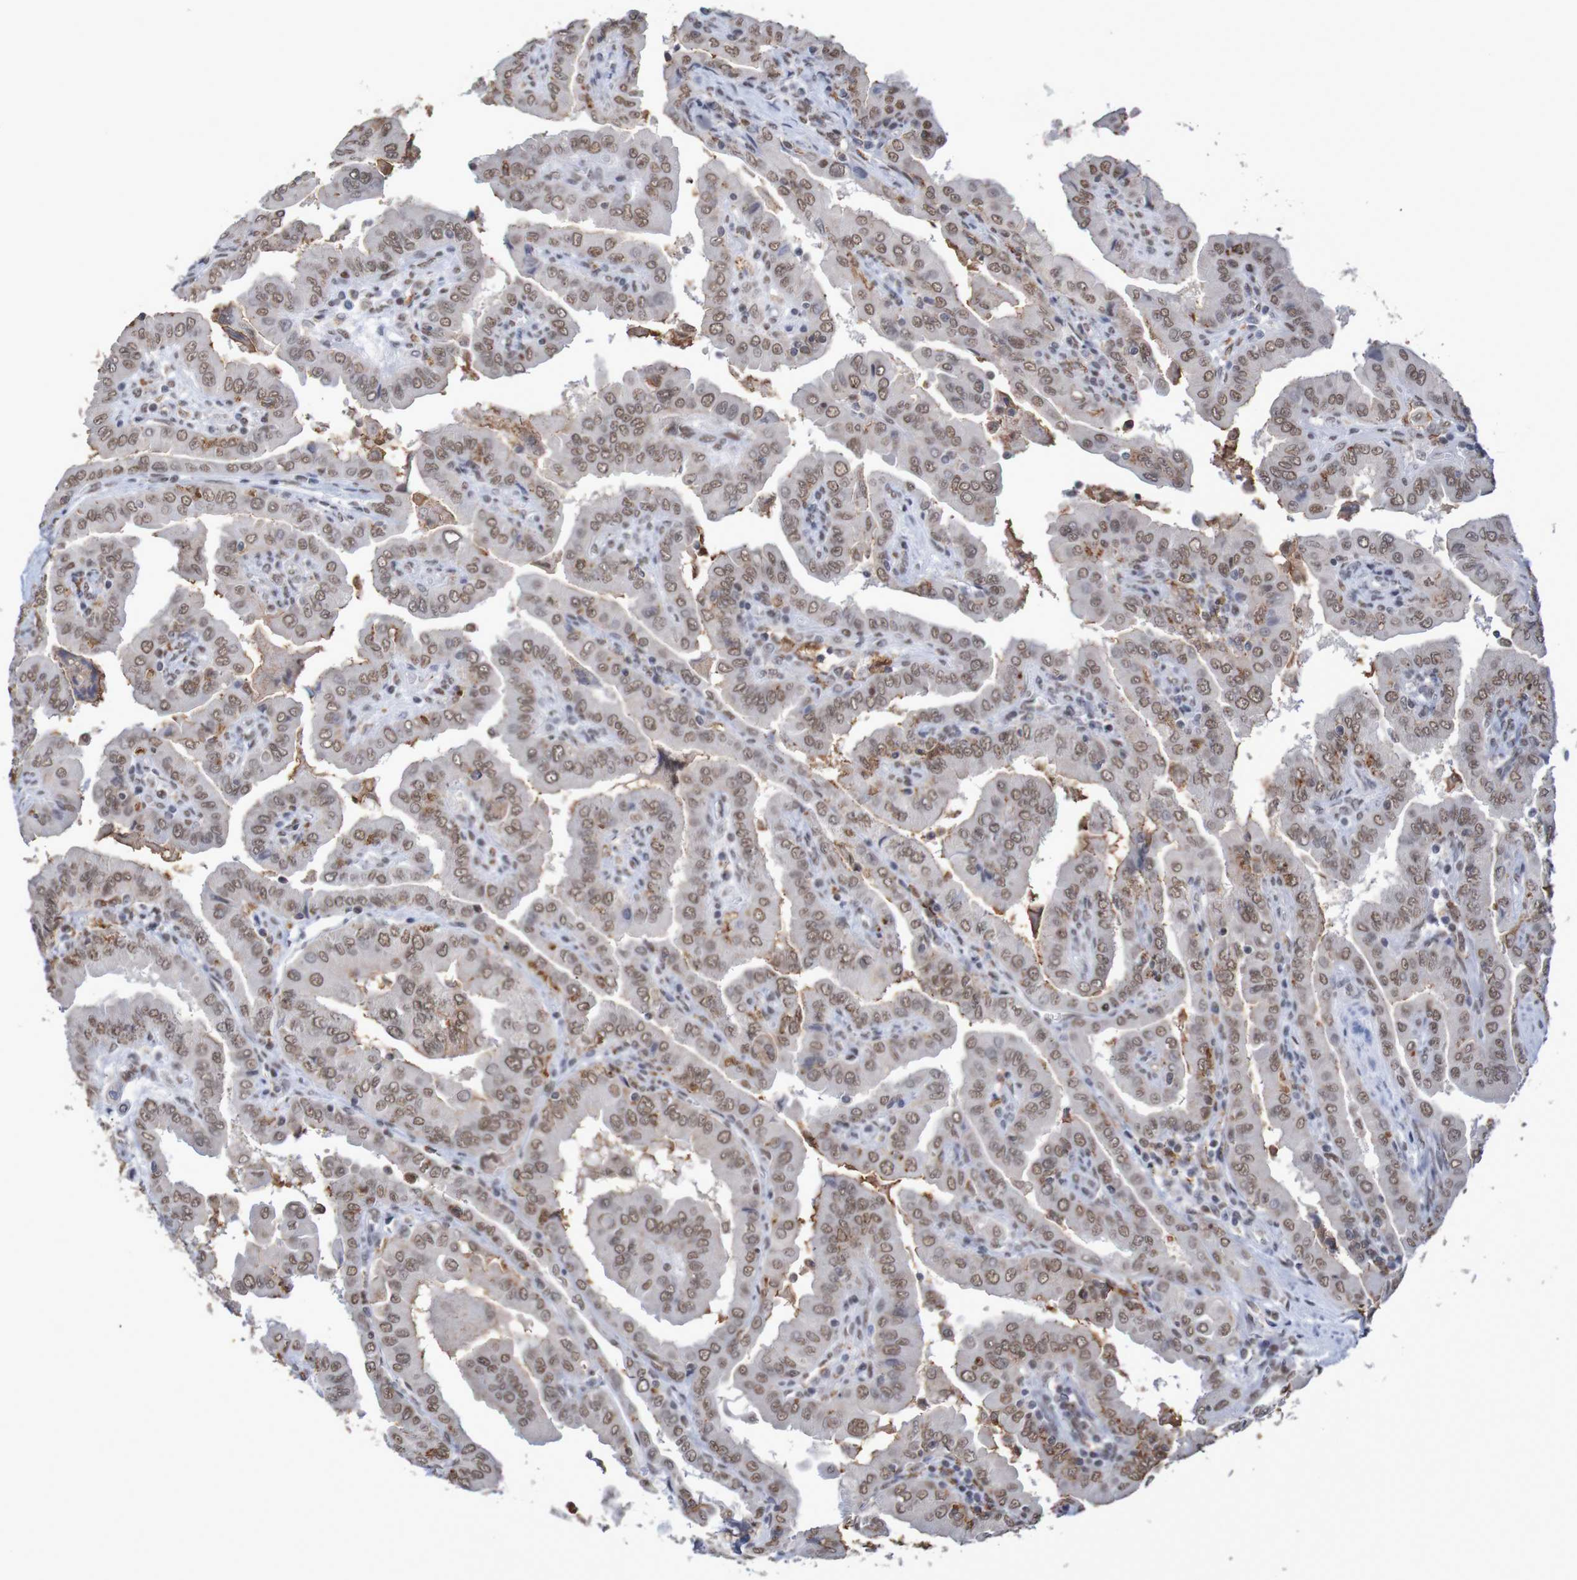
{"staining": {"intensity": "moderate", "quantity": ">75%", "location": "nuclear"}, "tissue": "thyroid cancer", "cell_type": "Tumor cells", "image_type": "cancer", "snomed": [{"axis": "morphology", "description": "Papillary adenocarcinoma, NOS"}, {"axis": "topography", "description": "Thyroid gland"}], "caption": "Immunohistochemical staining of human thyroid cancer shows moderate nuclear protein positivity in about >75% of tumor cells.", "gene": "MRTFB", "patient": {"sex": "male", "age": 33}}